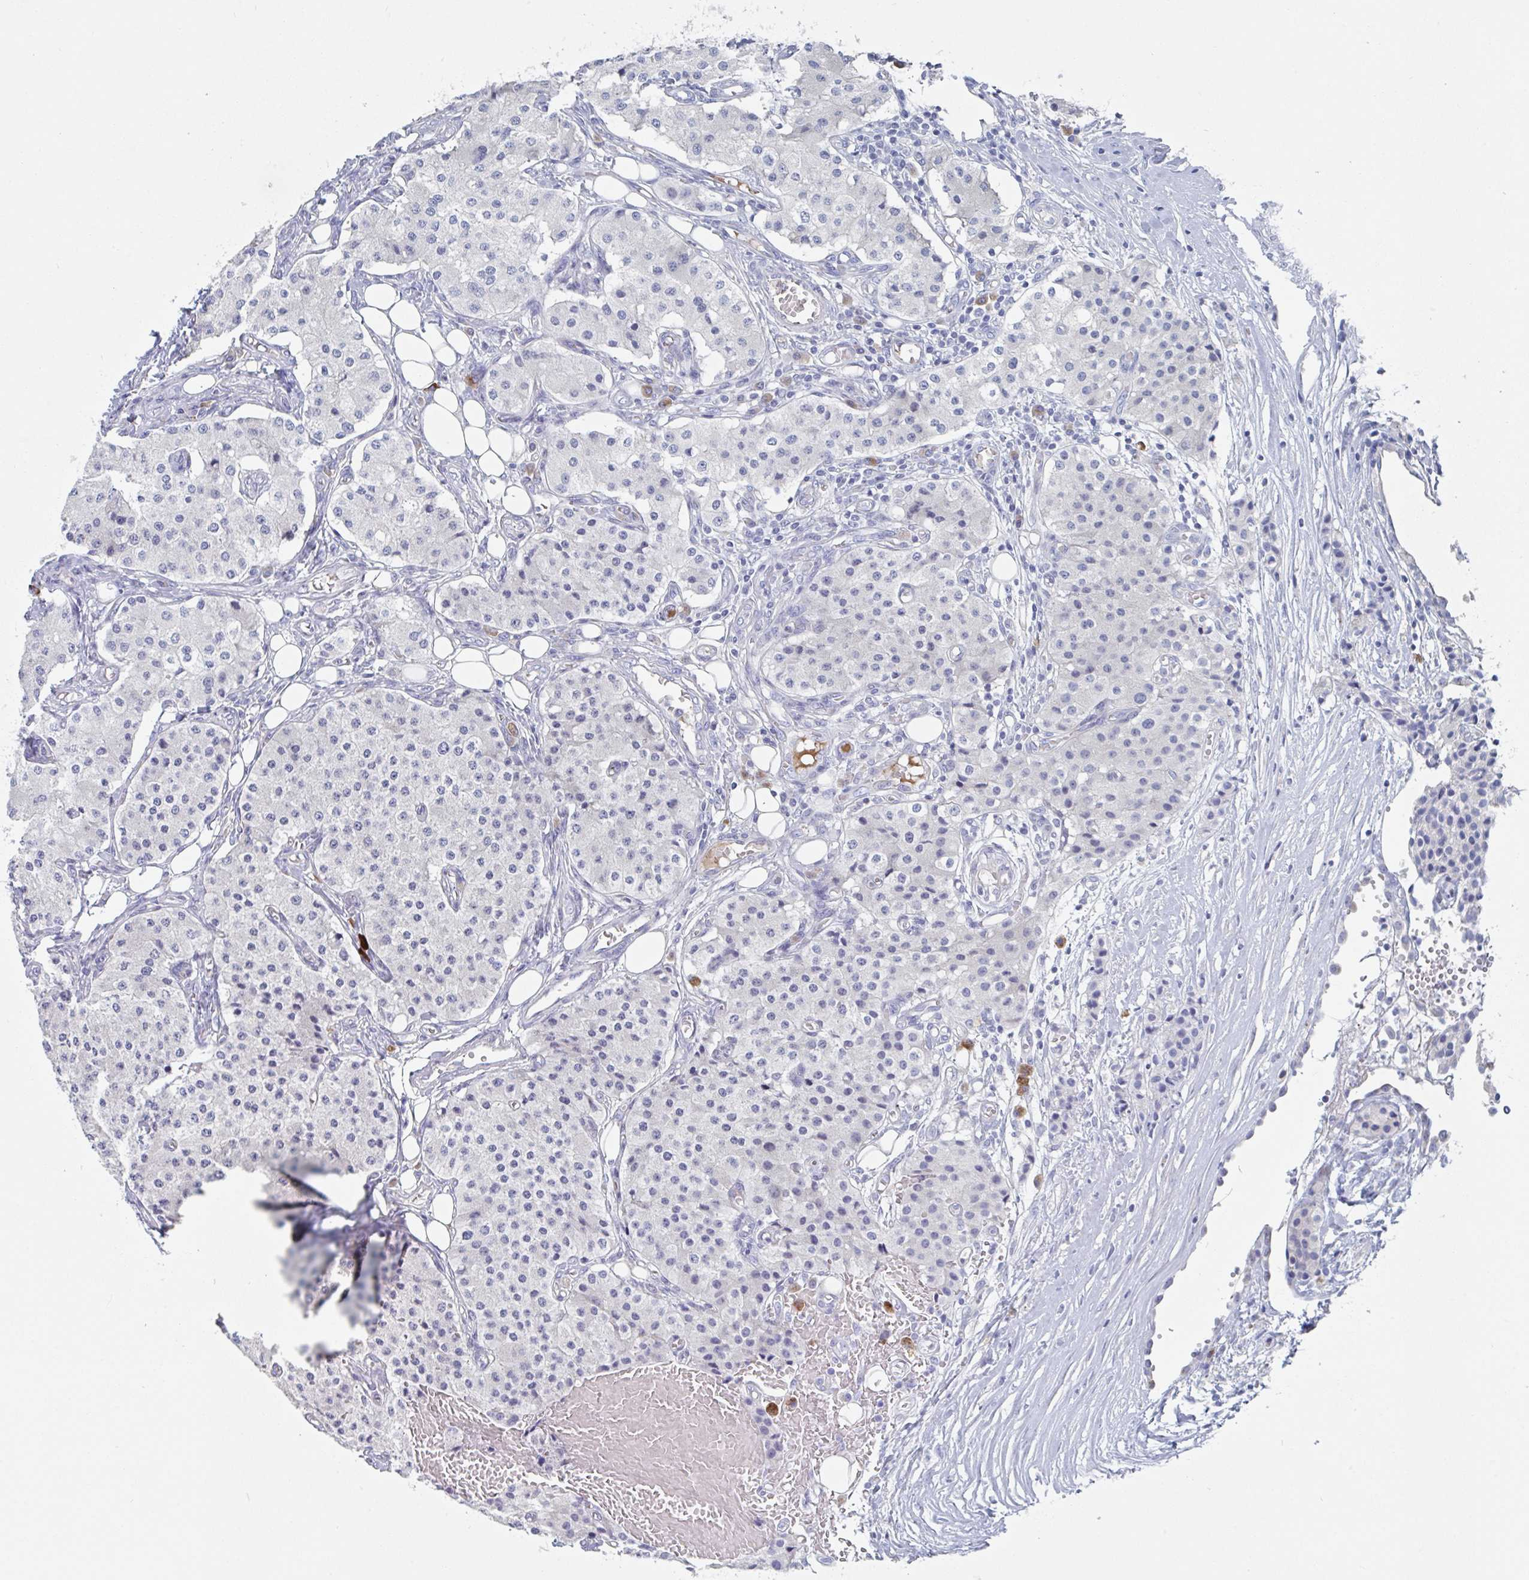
{"staining": {"intensity": "negative", "quantity": "none", "location": "none"}, "tissue": "carcinoid", "cell_type": "Tumor cells", "image_type": "cancer", "snomed": [{"axis": "morphology", "description": "Carcinoid, malignant, NOS"}, {"axis": "topography", "description": "Colon"}], "caption": "IHC of human carcinoid (malignant) displays no positivity in tumor cells.", "gene": "NT5C3B", "patient": {"sex": "female", "age": 52}}